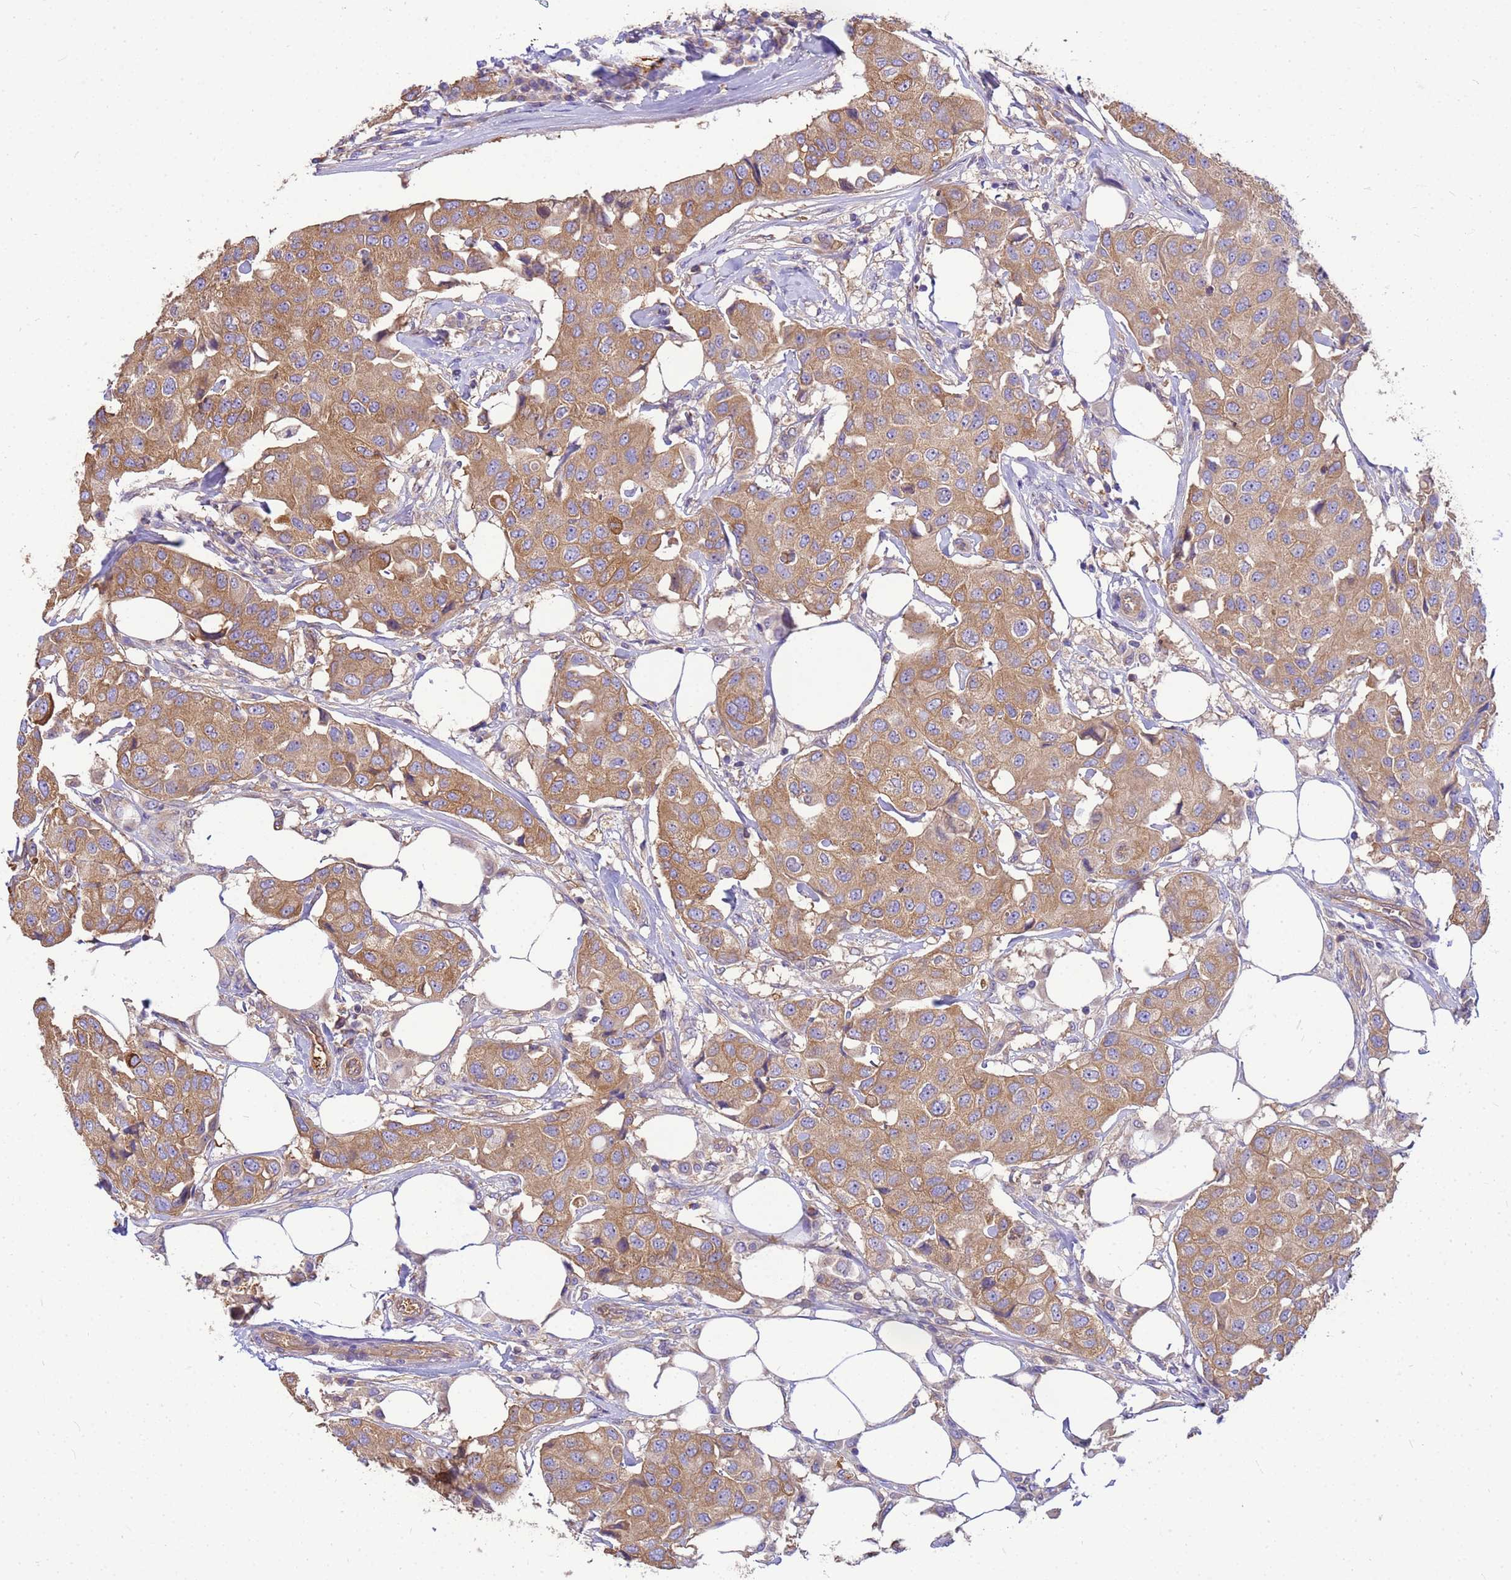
{"staining": {"intensity": "moderate", "quantity": ">75%", "location": "cytoplasmic/membranous"}, "tissue": "breast cancer", "cell_type": "Tumor cells", "image_type": "cancer", "snomed": [{"axis": "morphology", "description": "Duct carcinoma"}, {"axis": "topography", "description": "Breast"}], "caption": "Approximately >75% of tumor cells in breast cancer (invasive ductal carcinoma) reveal moderate cytoplasmic/membranous protein expression as visualized by brown immunohistochemical staining.", "gene": "TUBB1", "patient": {"sex": "female", "age": 80}}